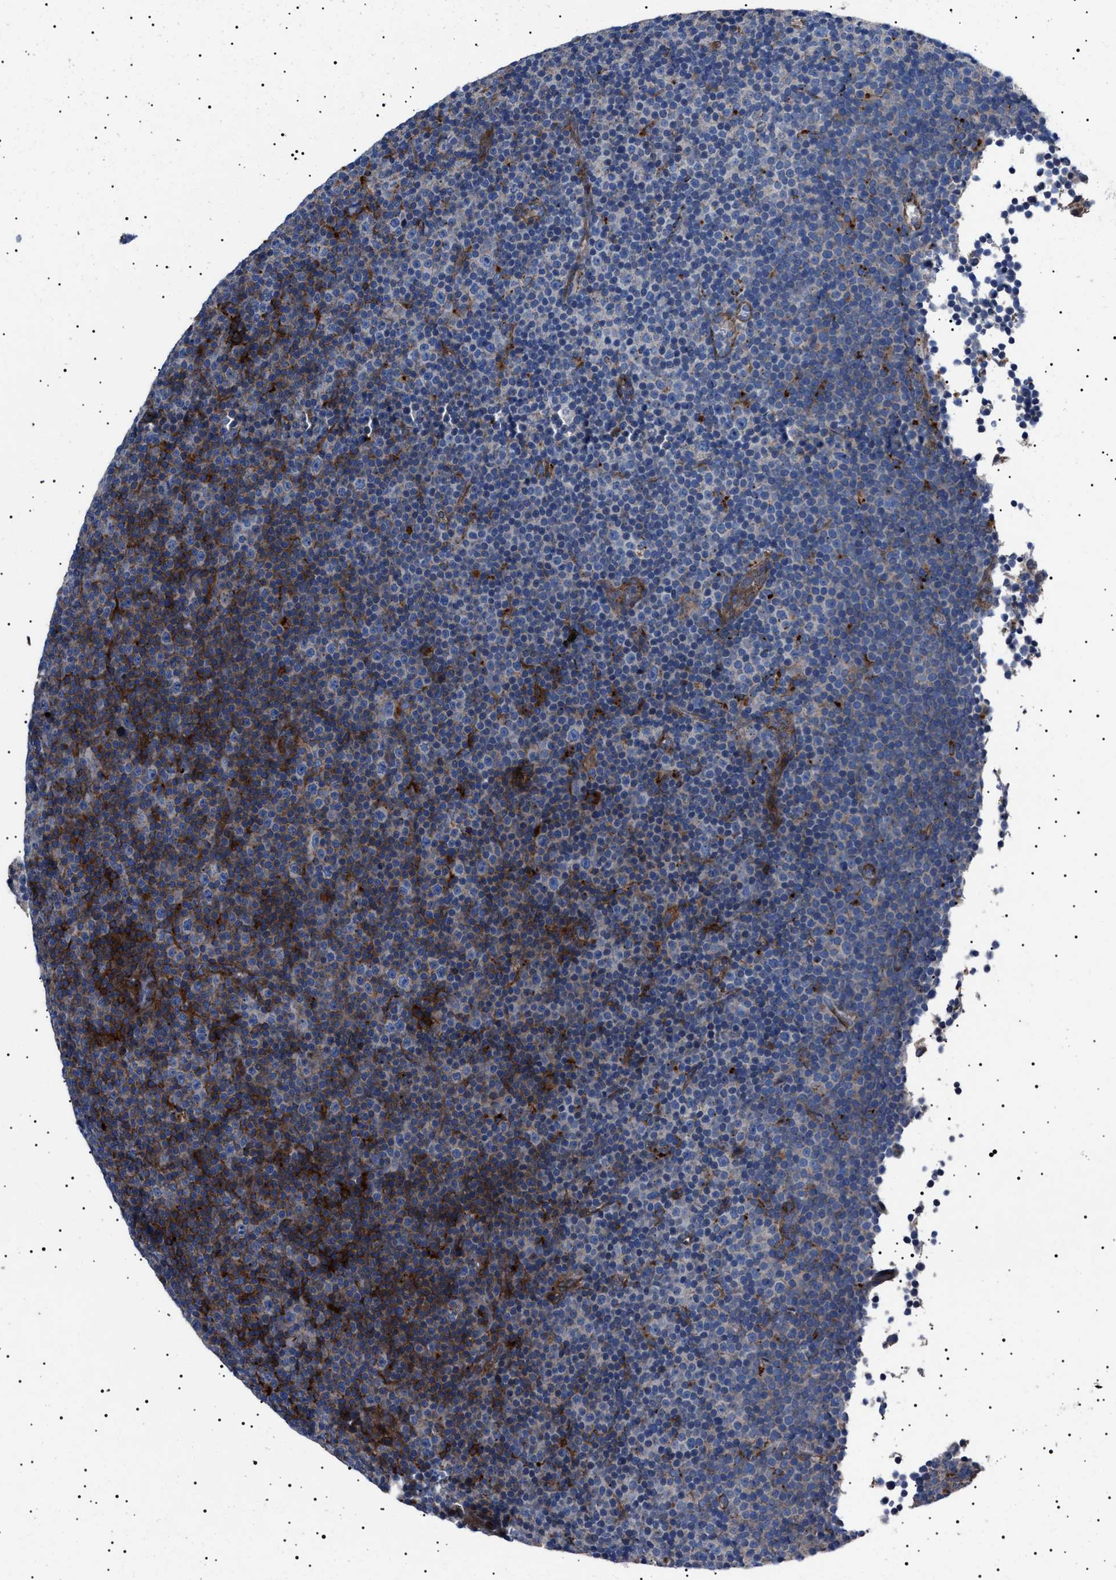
{"staining": {"intensity": "negative", "quantity": "none", "location": "none"}, "tissue": "lymphoma", "cell_type": "Tumor cells", "image_type": "cancer", "snomed": [{"axis": "morphology", "description": "Malignant lymphoma, non-Hodgkin's type, Low grade"}, {"axis": "topography", "description": "Lymph node"}], "caption": "A high-resolution histopathology image shows immunohistochemistry staining of malignant lymphoma, non-Hodgkin's type (low-grade), which demonstrates no significant expression in tumor cells.", "gene": "NEU1", "patient": {"sex": "female", "age": 67}}